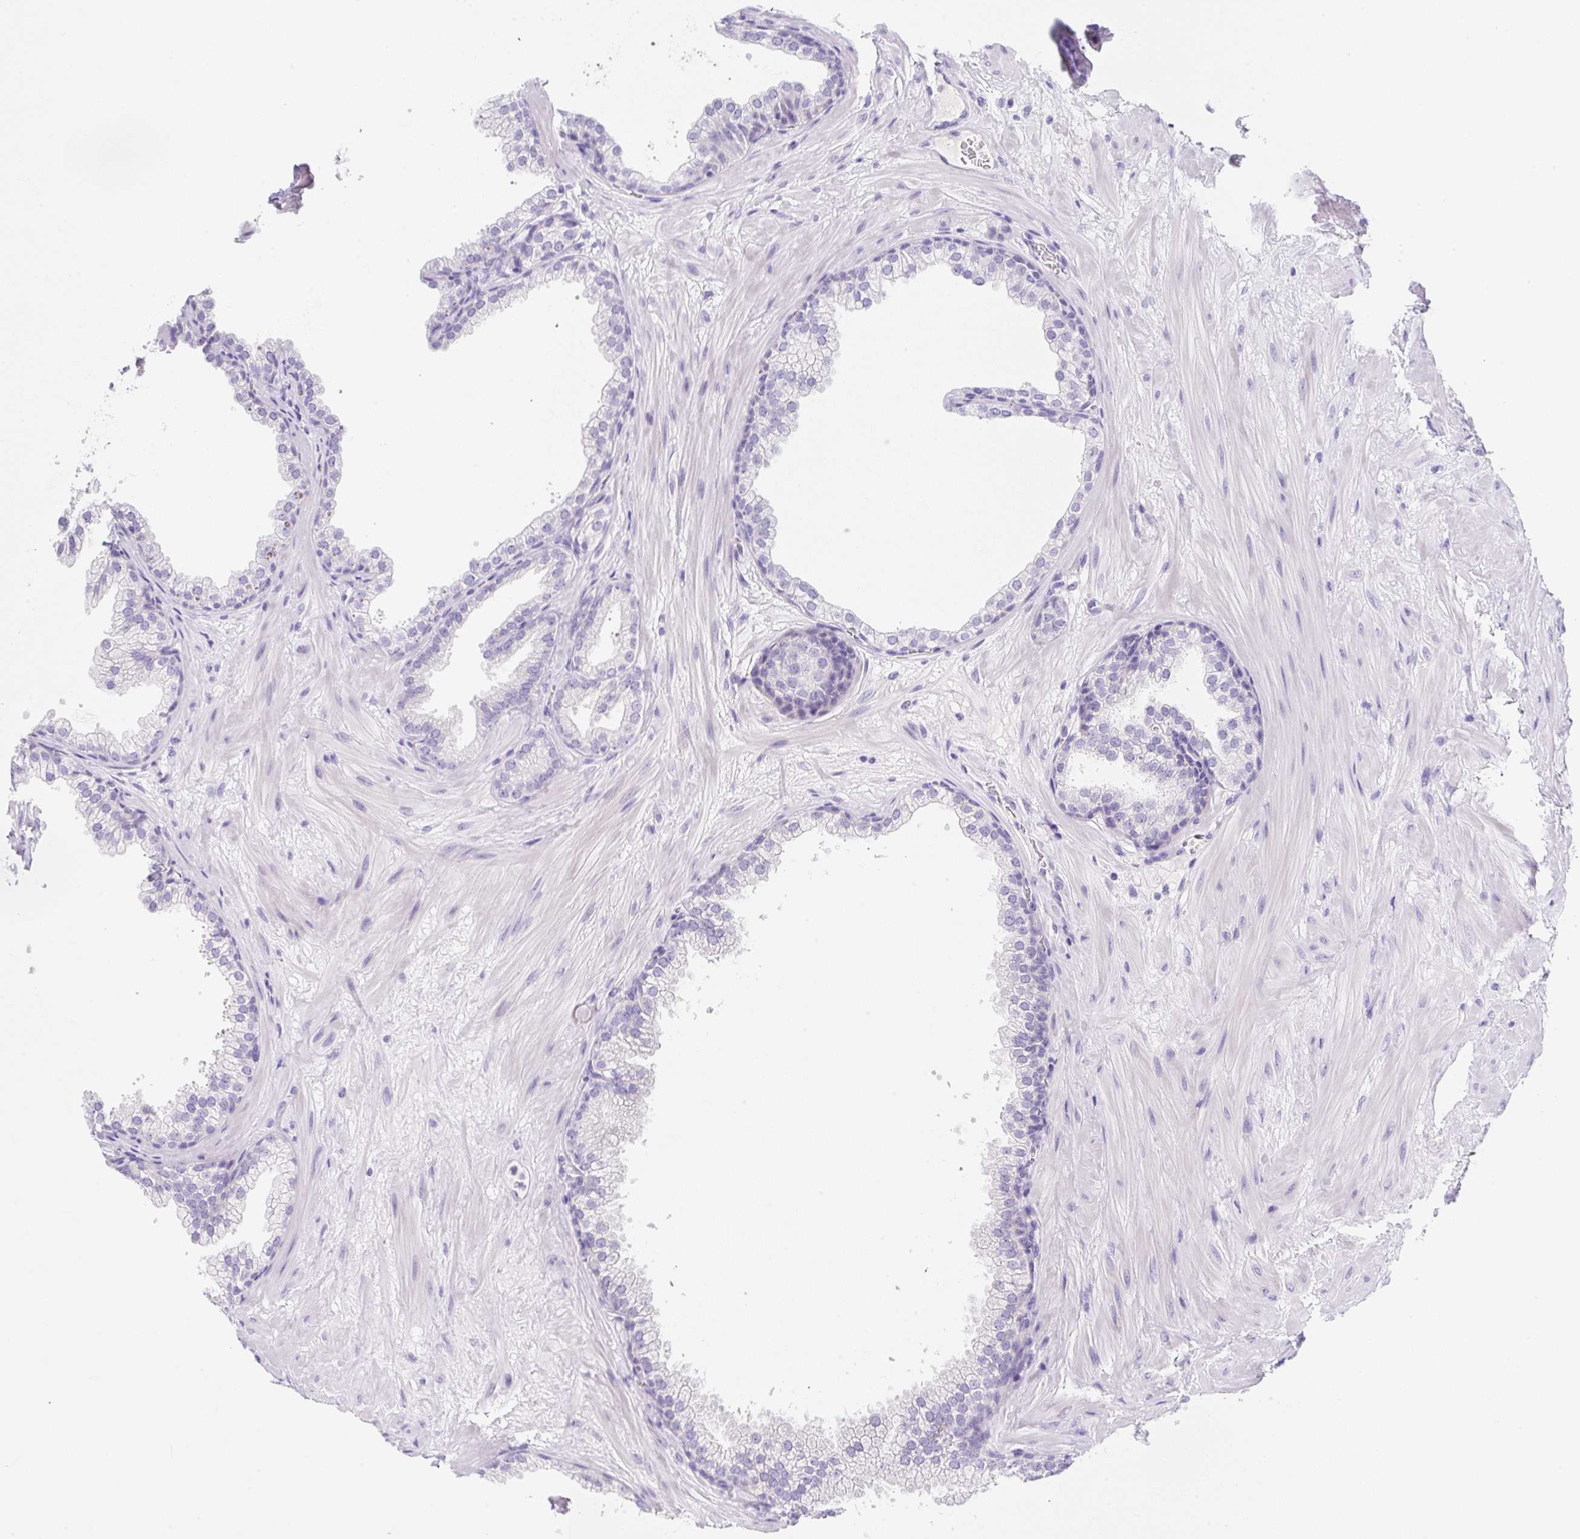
{"staining": {"intensity": "negative", "quantity": "none", "location": "none"}, "tissue": "prostate", "cell_type": "Glandular cells", "image_type": "normal", "snomed": [{"axis": "morphology", "description": "Normal tissue, NOS"}, {"axis": "topography", "description": "Prostate"}], "caption": "A micrograph of prostate stained for a protein displays no brown staining in glandular cells. (Immunohistochemistry, brightfield microscopy, high magnification).", "gene": "KLK8", "patient": {"sex": "male", "age": 37}}